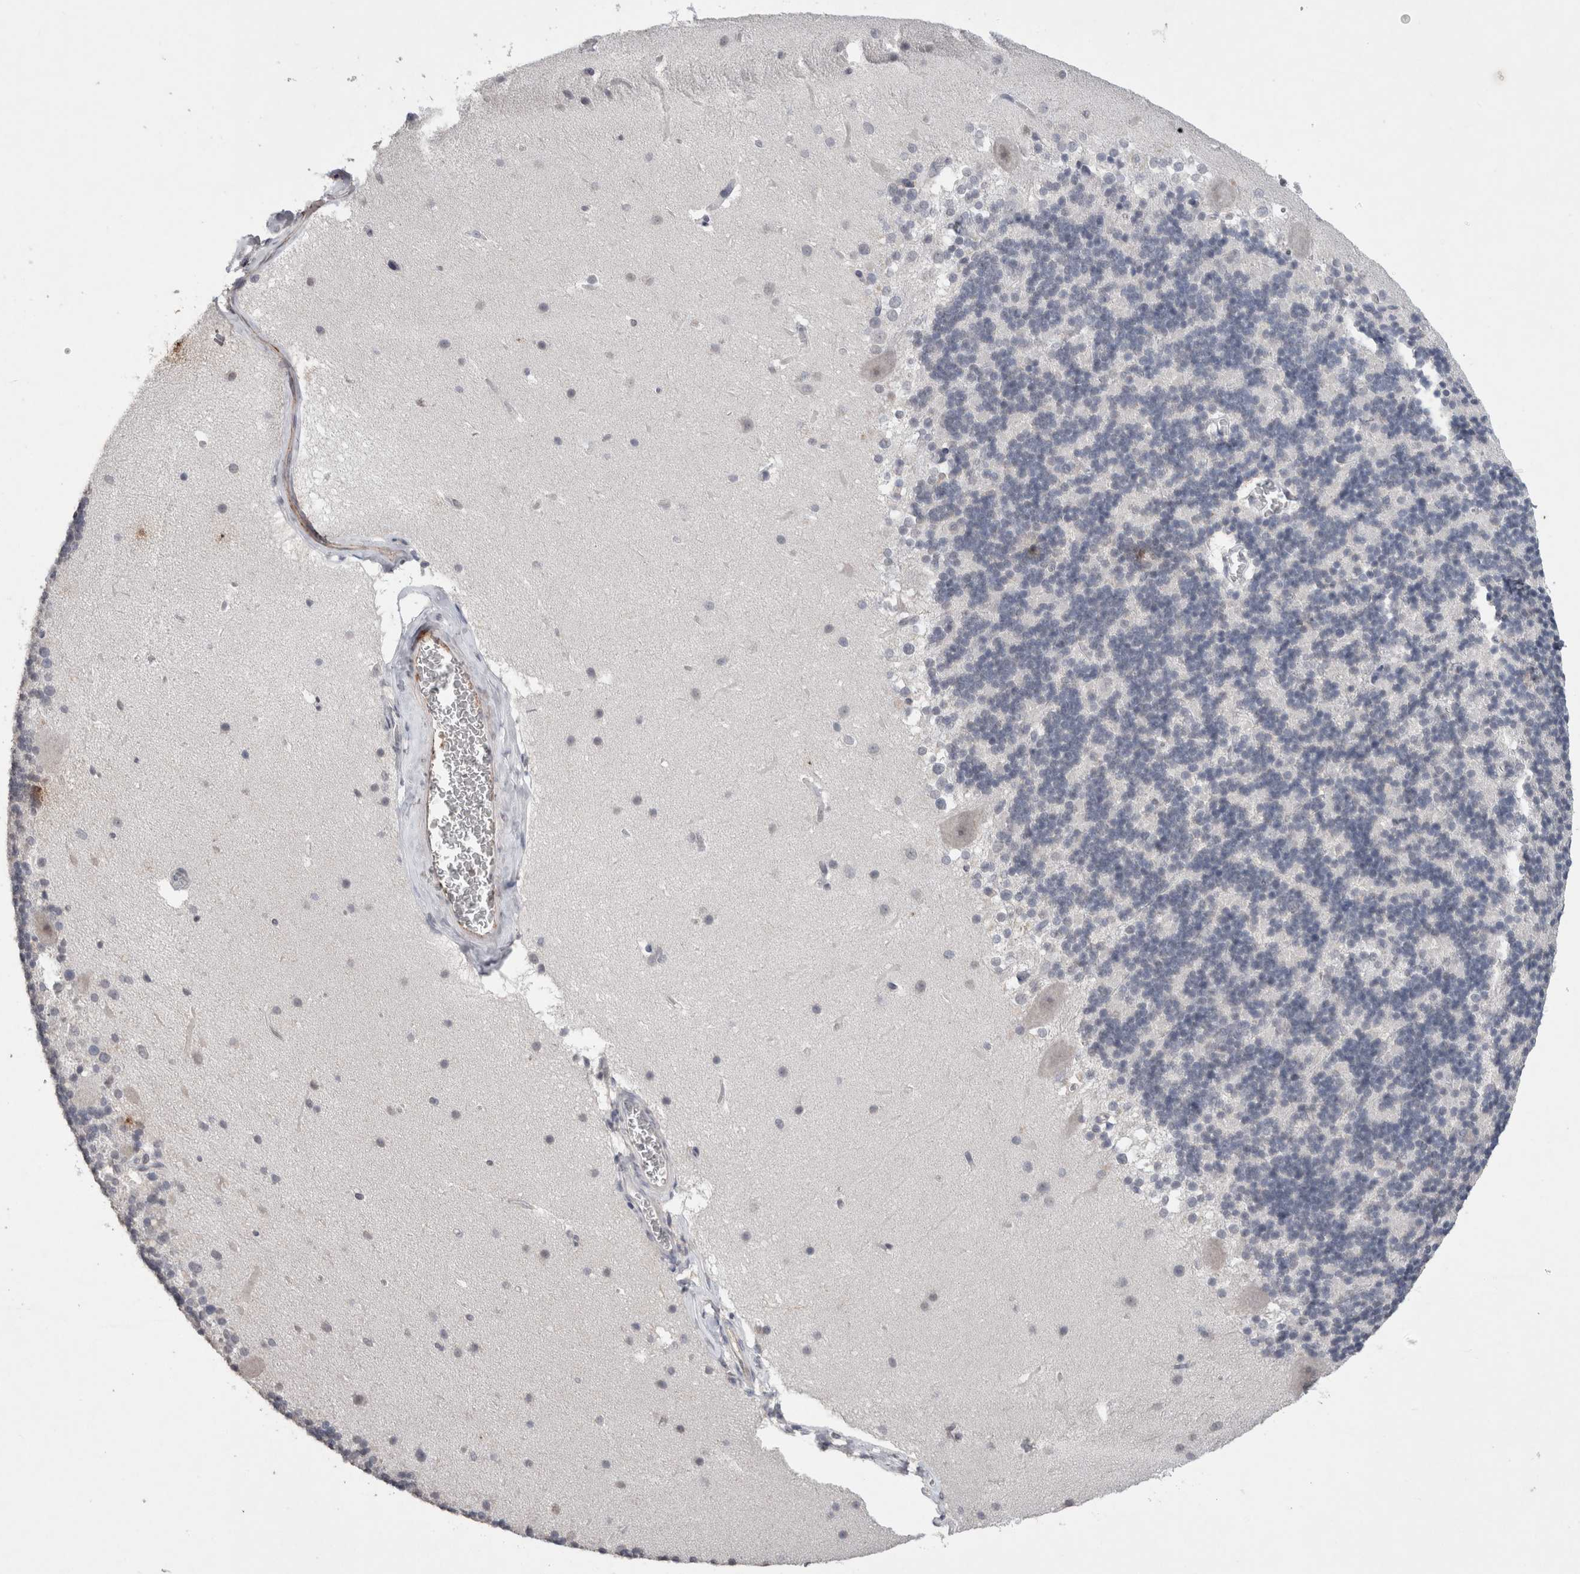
{"staining": {"intensity": "negative", "quantity": "none", "location": "none"}, "tissue": "cerebellum", "cell_type": "Cells in granular layer", "image_type": "normal", "snomed": [{"axis": "morphology", "description": "Normal tissue, NOS"}, {"axis": "topography", "description": "Cerebellum"}], "caption": "The micrograph displays no significant expression in cells in granular layer of cerebellum. (DAB (3,3'-diaminobenzidine) immunohistochemistry visualized using brightfield microscopy, high magnification).", "gene": "CDH13", "patient": {"sex": "female", "age": 19}}